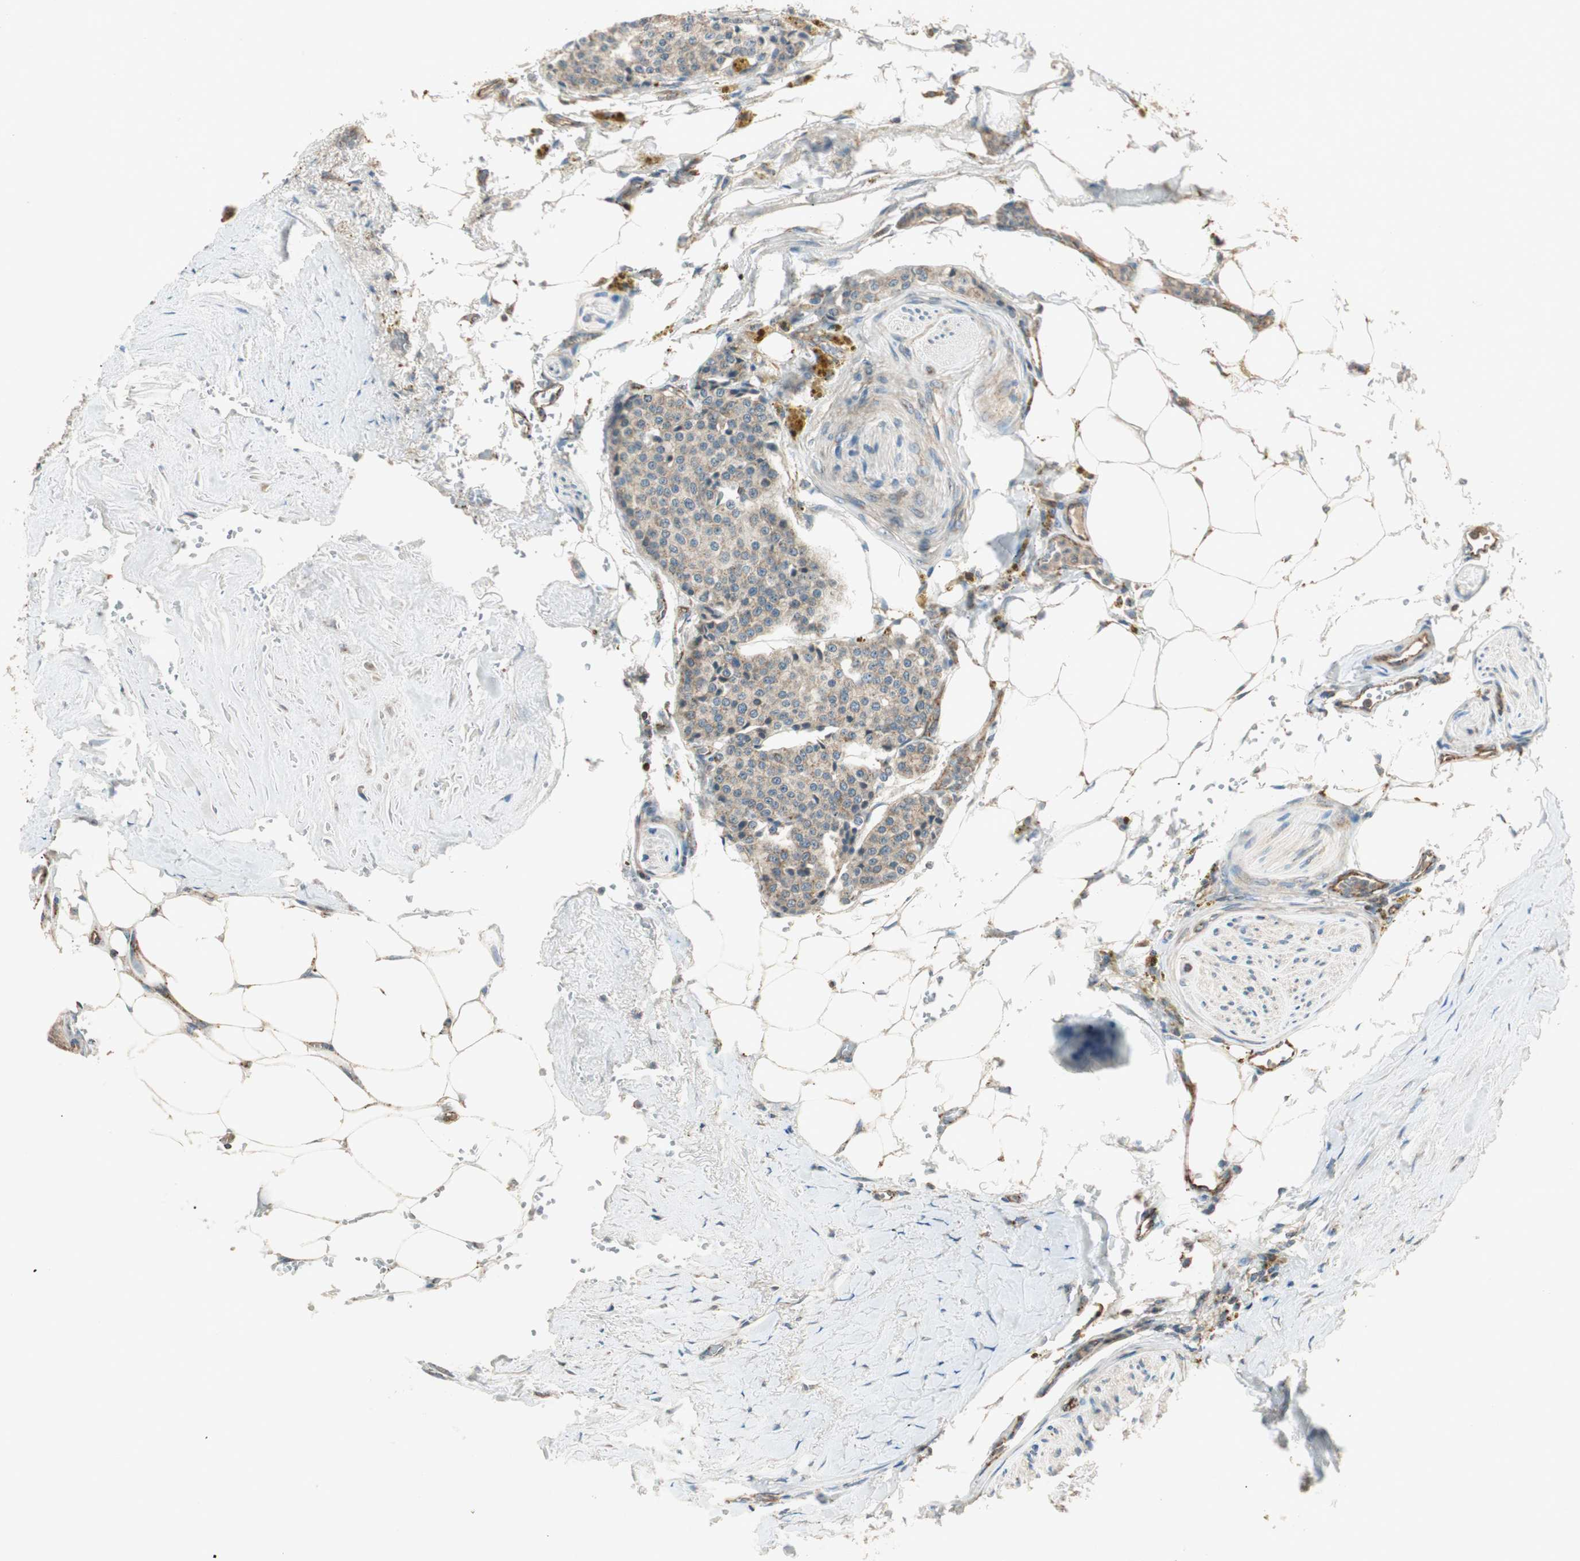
{"staining": {"intensity": "weak", "quantity": ">75%", "location": "cytoplasmic/membranous"}, "tissue": "carcinoid", "cell_type": "Tumor cells", "image_type": "cancer", "snomed": [{"axis": "morphology", "description": "Carcinoid, malignant, NOS"}, {"axis": "topography", "description": "Colon"}], "caption": "An immunohistochemistry (IHC) photomicrograph of tumor tissue is shown. Protein staining in brown highlights weak cytoplasmic/membranous positivity in malignant carcinoid within tumor cells.", "gene": "CHADL", "patient": {"sex": "female", "age": 61}}